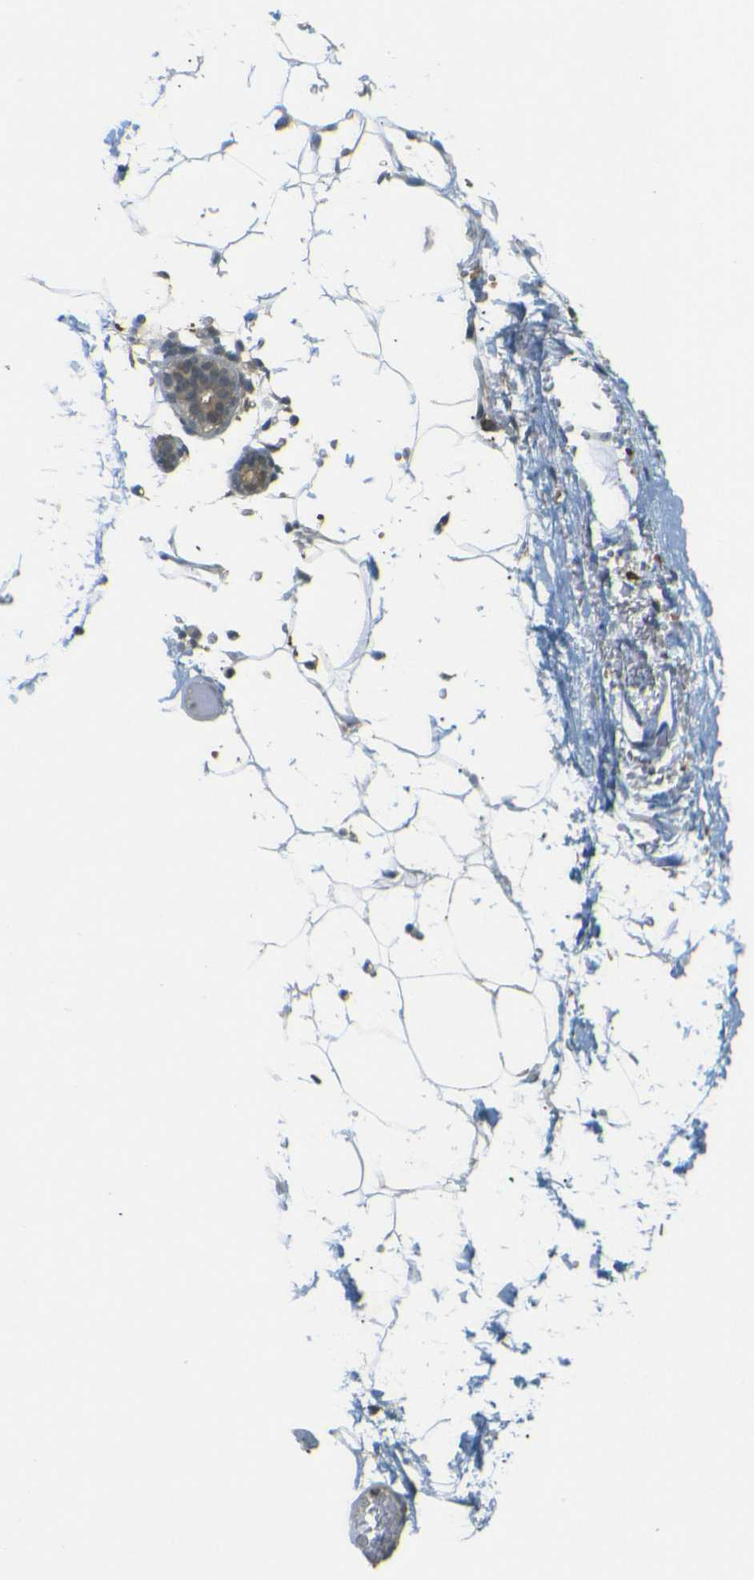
{"staining": {"intensity": "weak", "quantity": "25%-75%", "location": "cytoplasmic/membranous"}, "tissue": "adipose tissue", "cell_type": "Adipocytes", "image_type": "normal", "snomed": [{"axis": "morphology", "description": "Normal tissue, NOS"}, {"axis": "topography", "description": "Breast"}, {"axis": "topography", "description": "Soft tissue"}], "caption": "High-magnification brightfield microscopy of benign adipose tissue stained with DAB (3,3'-diaminobenzidine) (brown) and counterstained with hematoxylin (blue). adipocytes exhibit weak cytoplasmic/membranous expression is present in about25%-75% of cells. The protein of interest is stained brown, and the nuclei are stained in blue (DAB (3,3'-diaminobenzidine) IHC with brightfield microscopy, high magnification).", "gene": "DAB2", "patient": {"sex": "female", "age": 75}}